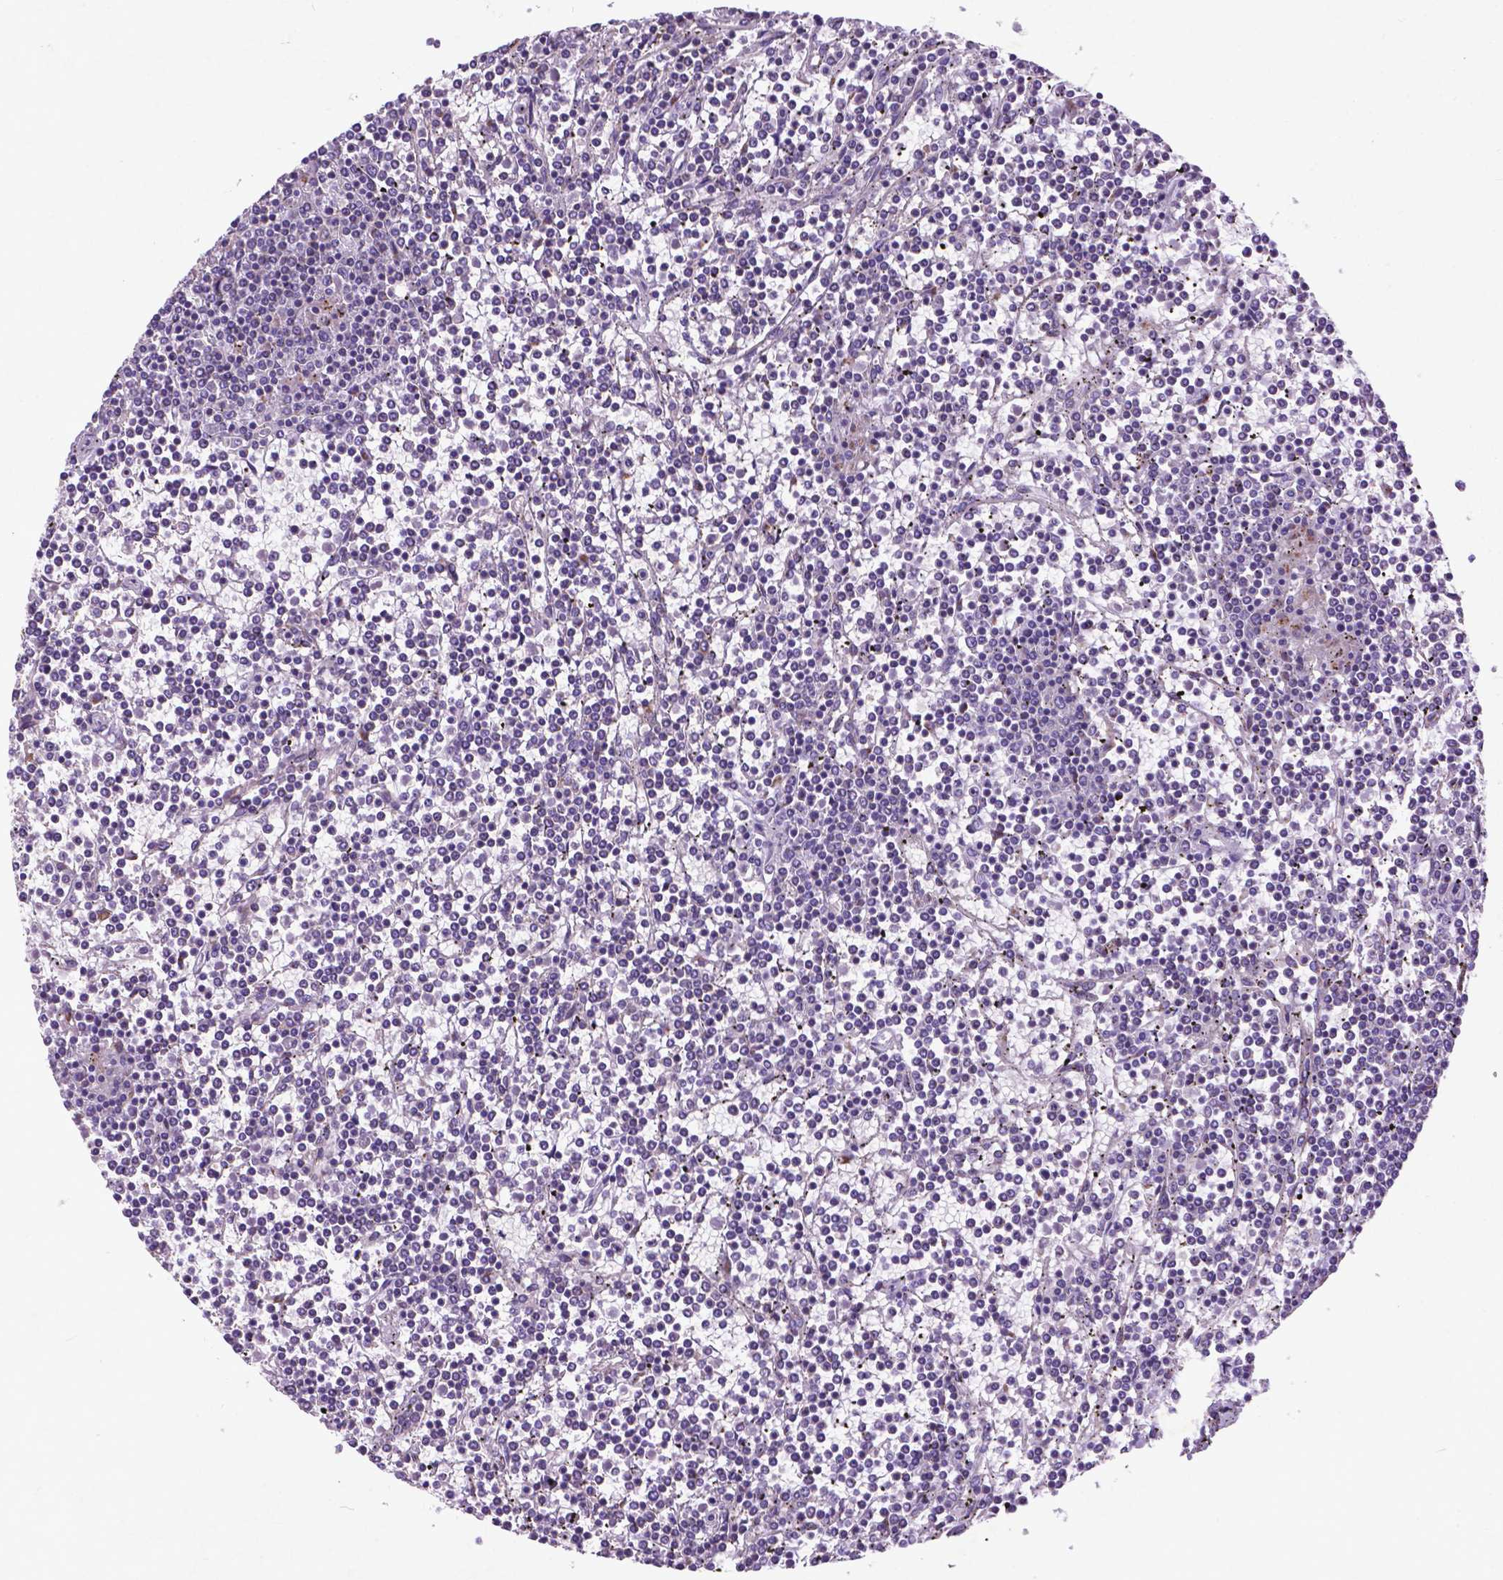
{"staining": {"intensity": "negative", "quantity": "none", "location": "none"}, "tissue": "lymphoma", "cell_type": "Tumor cells", "image_type": "cancer", "snomed": [{"axis": "morphology", "description": "Malignant lymphoma, non-Hodgkin's type, Low grade"}, {"axis": "topography", "description": "Spleen"}], "caption": "A high-resolution histopathology image shows immunohistochemistry staining of malignant lymphoma, non-Hodgkin's type (low-grade), which reveals no significant expression in tumor cells.", "gene": "ATG4D", "patient": {"sex": "female", "age": 19}}